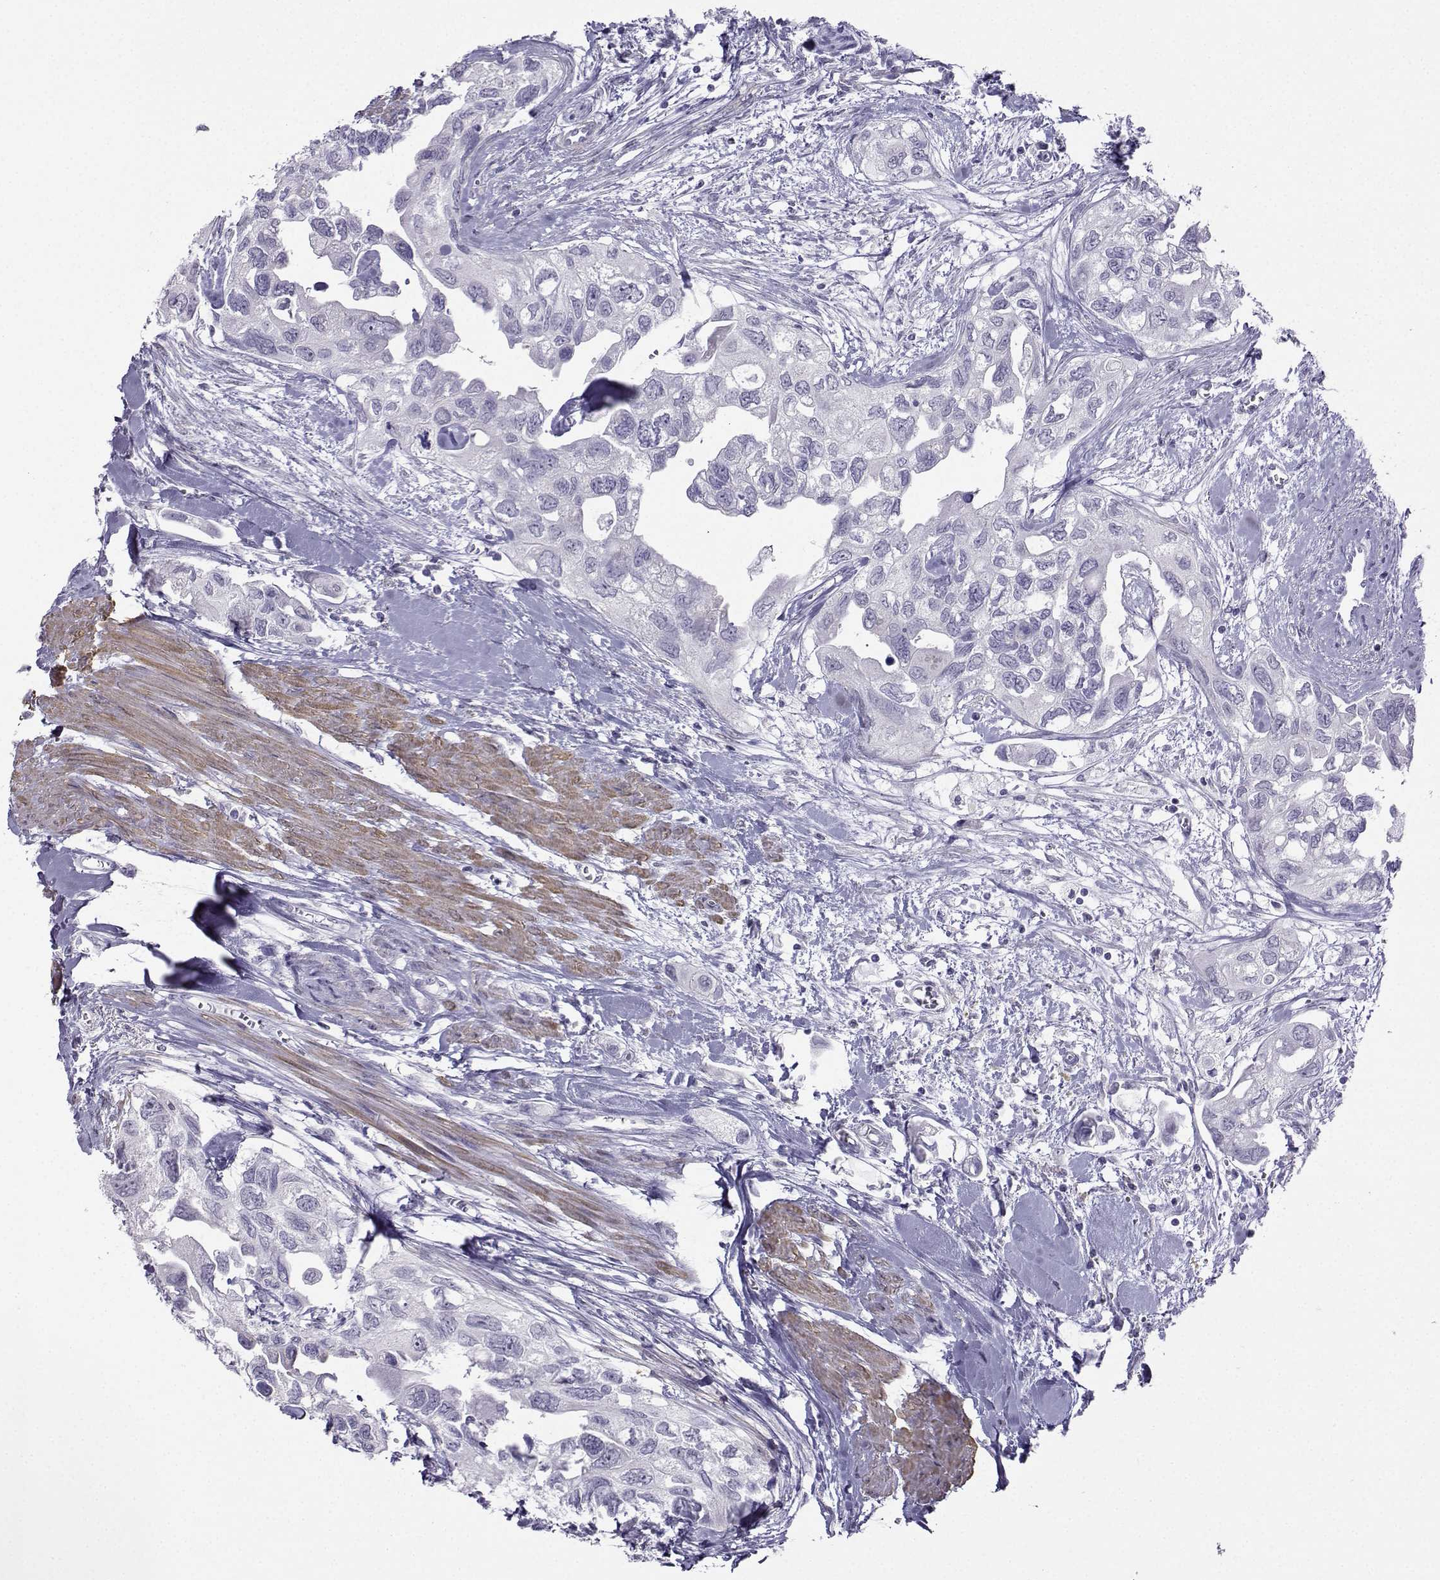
{"staining": {"intensity": "negative", "quantity": "none", "location": "none"}, "tissue": "urothelial cancer", "cell_type": "Tumor cells", "image_type": "cancer", "snomed": [{"axis": "morphology", "description": "Urothelial carcinoma, High grade"}, {"axis": "topography", "description": "Urinary bladder"}], "caption": "Immunohistochemical staining of human urothelial carcinoma (high-grade) reveals no significant expression in tumor cells.", "gene": "KIF17", "patient": {"sex": "male", "age": 59}}